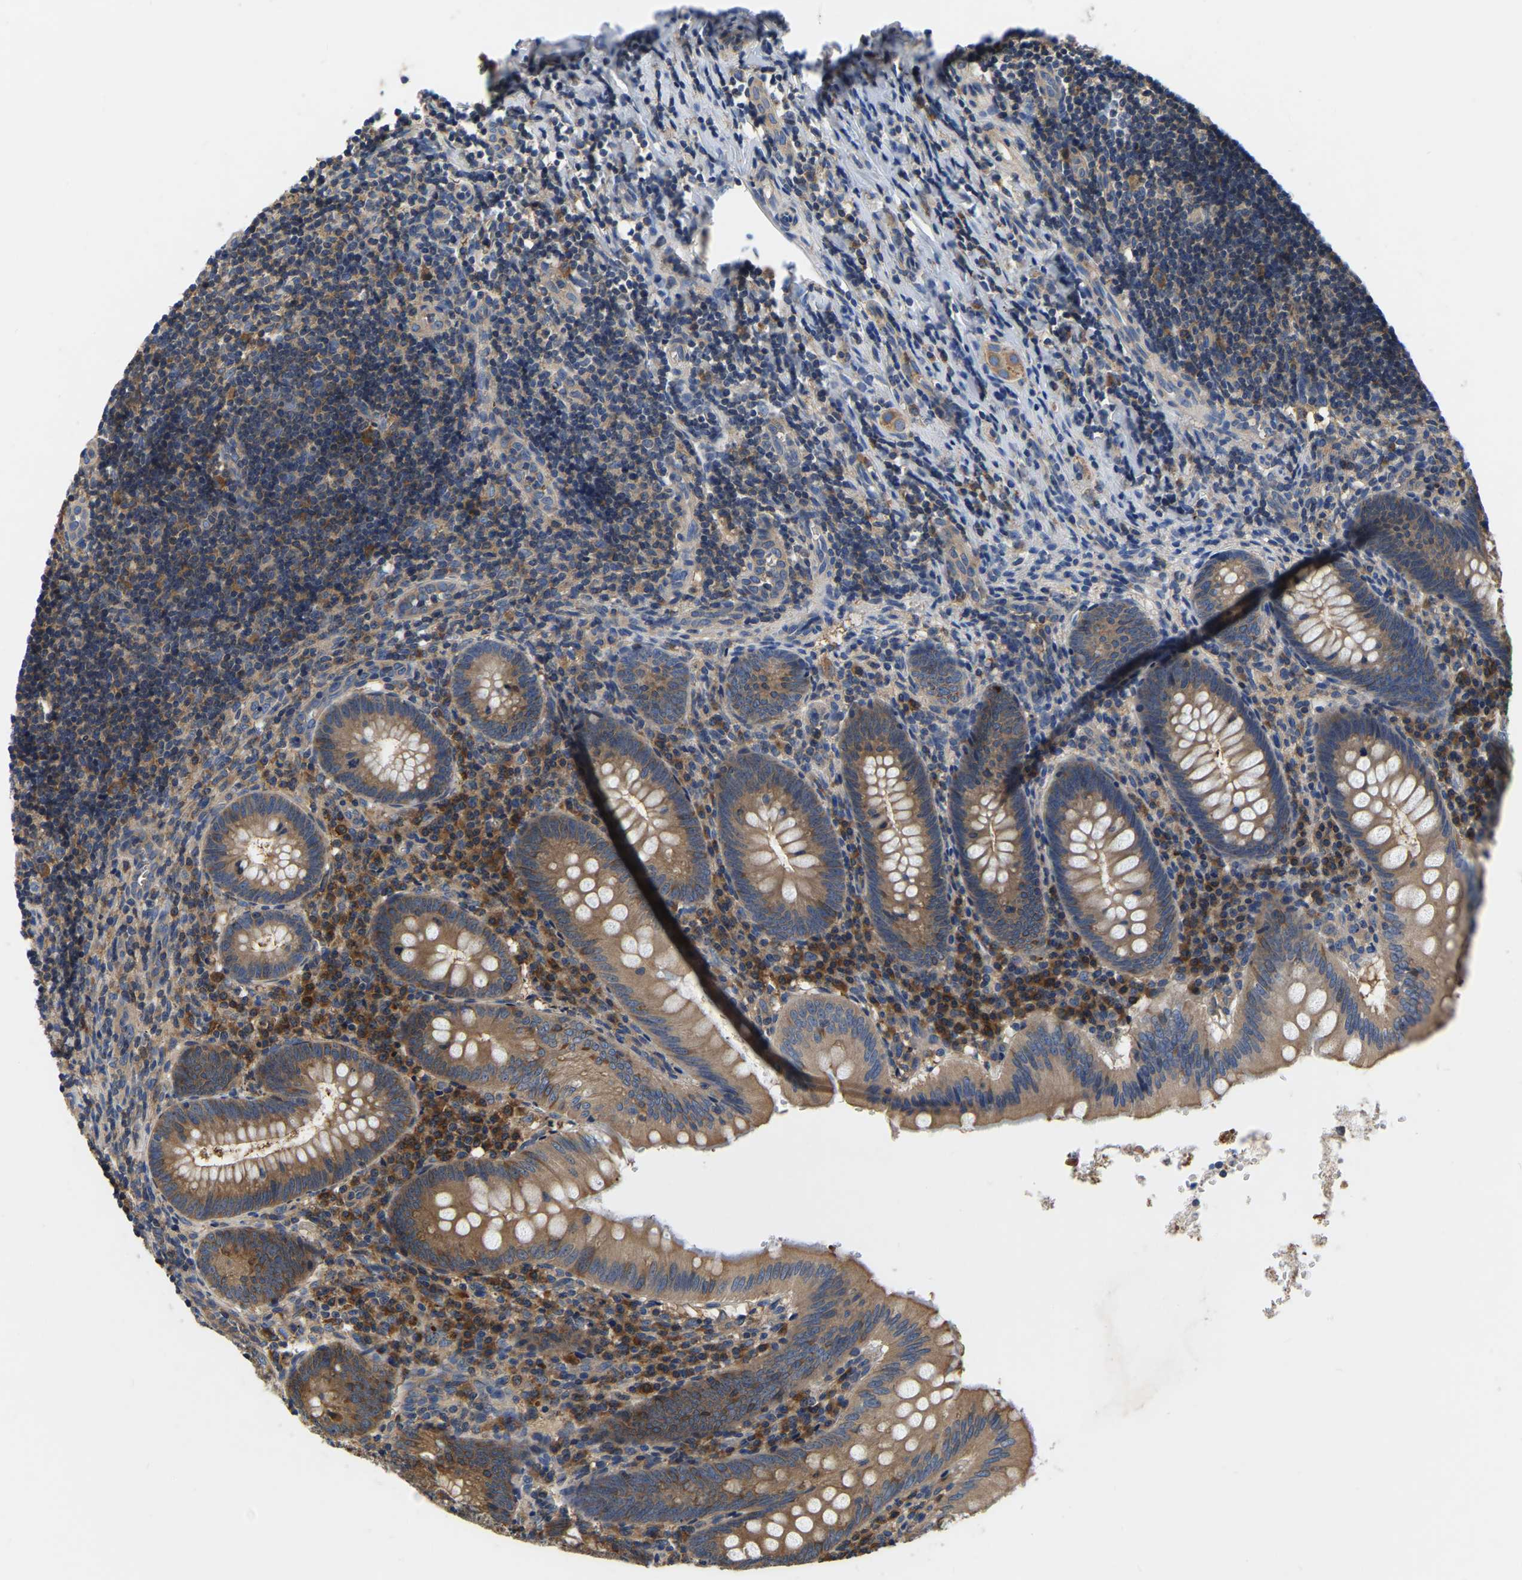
{"staining": {"intensity": "moderate", "quantity": ">75%", "location": "cytoplasmic/membranous"}, "tissue": "appendix", "cell_type": "Glandular cells", "image_type": "normal", "snomed": [{"axis": "morphology", "description": "Normal tissue, NOS"}, {"axis": "topography", "description": "Appendix"}], "caption": "High-power microscopy captured an immunohistochemistry (IHC) image of benign appendix, revealing moderate cytoplasmic/membranous expression in about >75% of glandular cells. (Stains: DAB in brown, nuclei in blue, Microscopy: brightfield microscopy at high magnification).", "gene": "GARS1", "patient": {"sex": "male", "age": 8}}